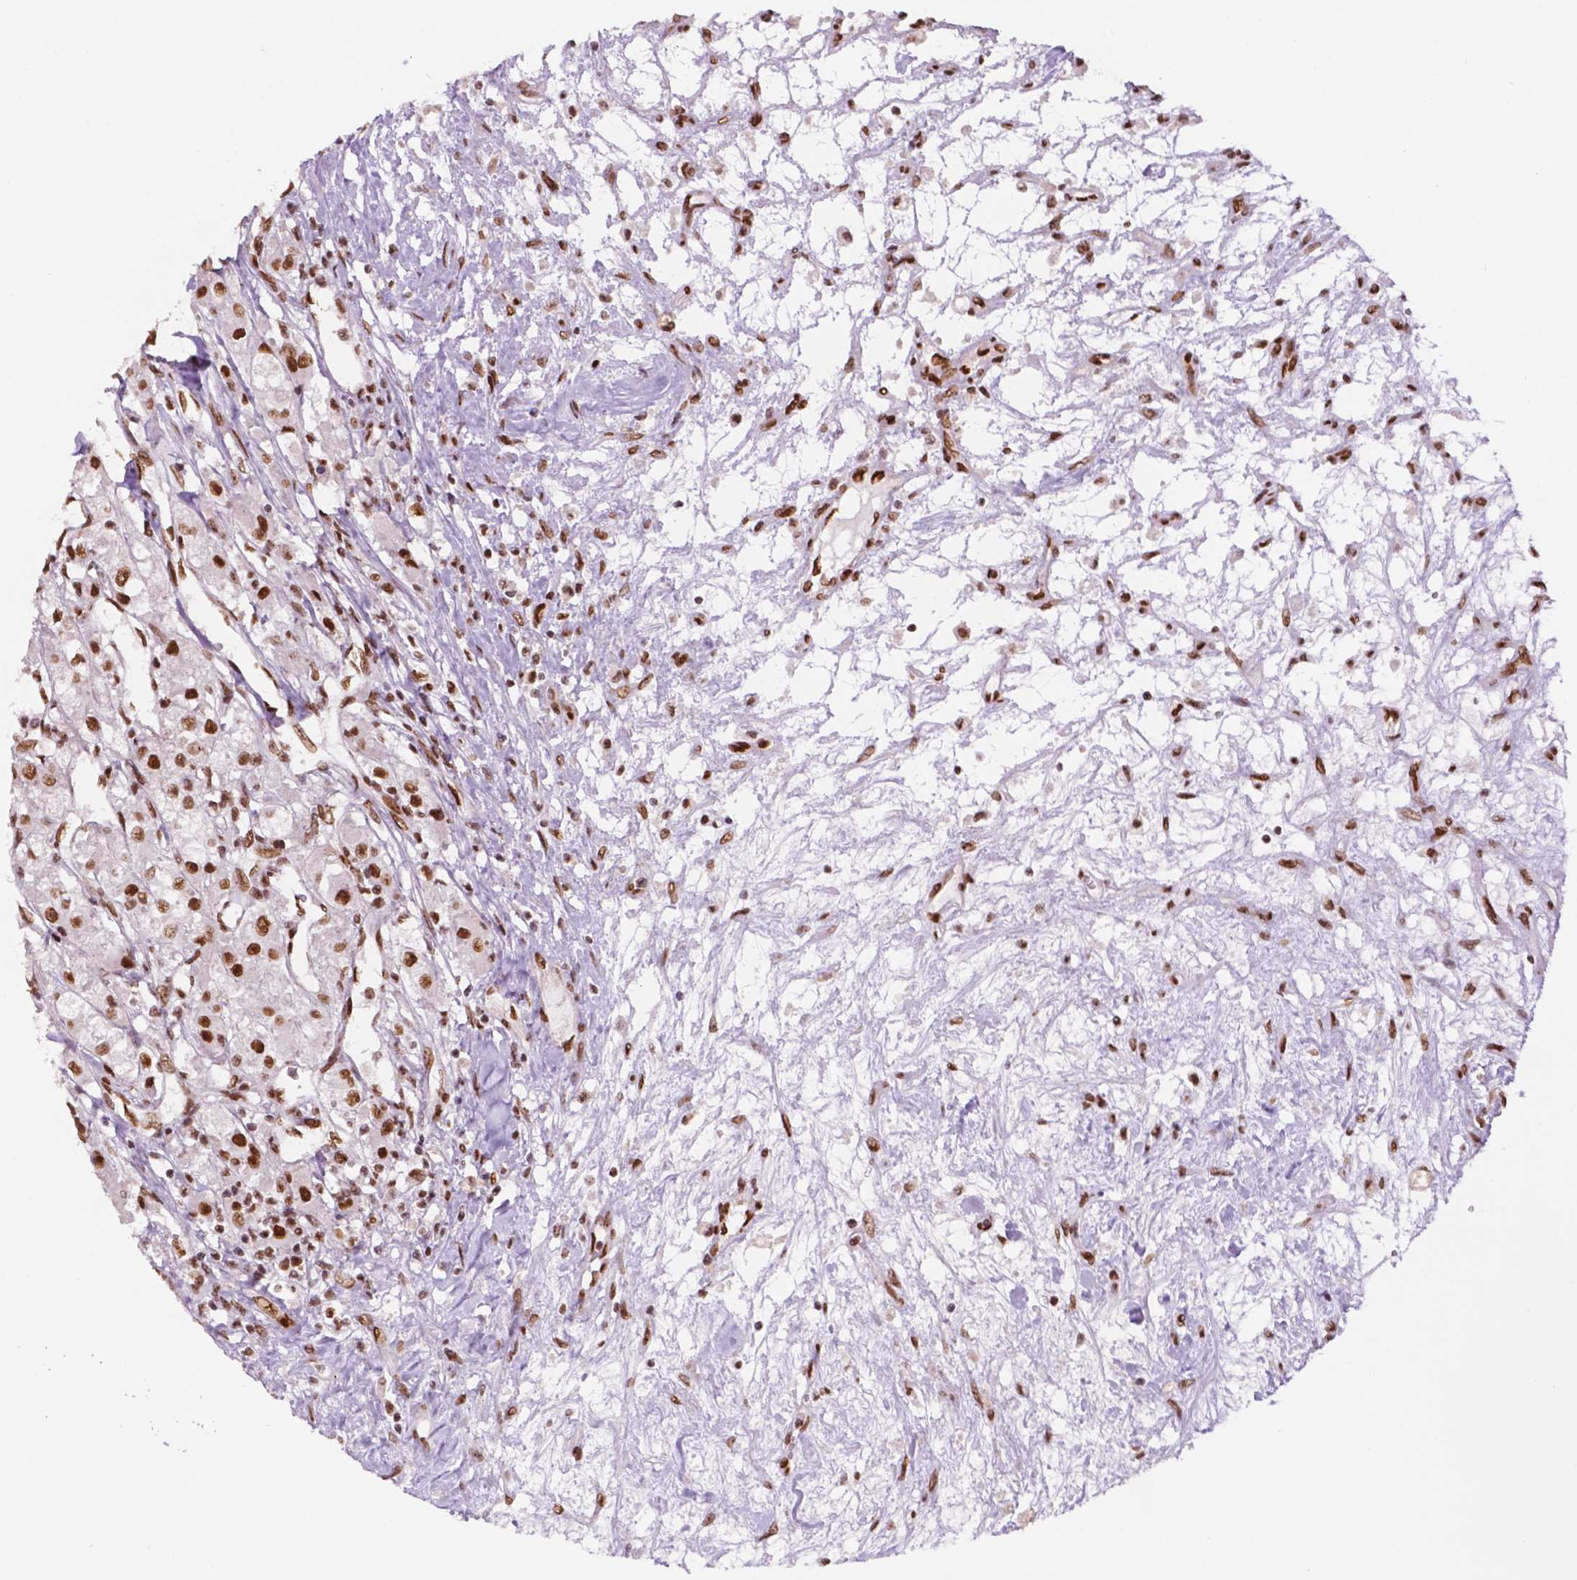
{"staining": {"intensity": "moderate", "quantity": "25%-75%", "location": "nuclear"}, "tissue": "renal cancer", "cell_type": "Tumor cells", "image_type": "cancer", "snomed": [{"axis": "morphology", "description": "Adenocarcinoma, NOS"}, {"axis": "topography", "description": "Kidney"}], "caption": "Immunohistochemistry staining of adenocarcinoma (renal), which exhibits medium levels of moderate nuclear expression in approximately 25%-75% of tumor cells indicating moderate nuclear protein positivity. The staining was performed using DAB (brown) for protein detection and nuclei were counterstained in hematoxylin (blue).", "gene": "MLH1", "patient": {"sex": "female", "age": 63}}